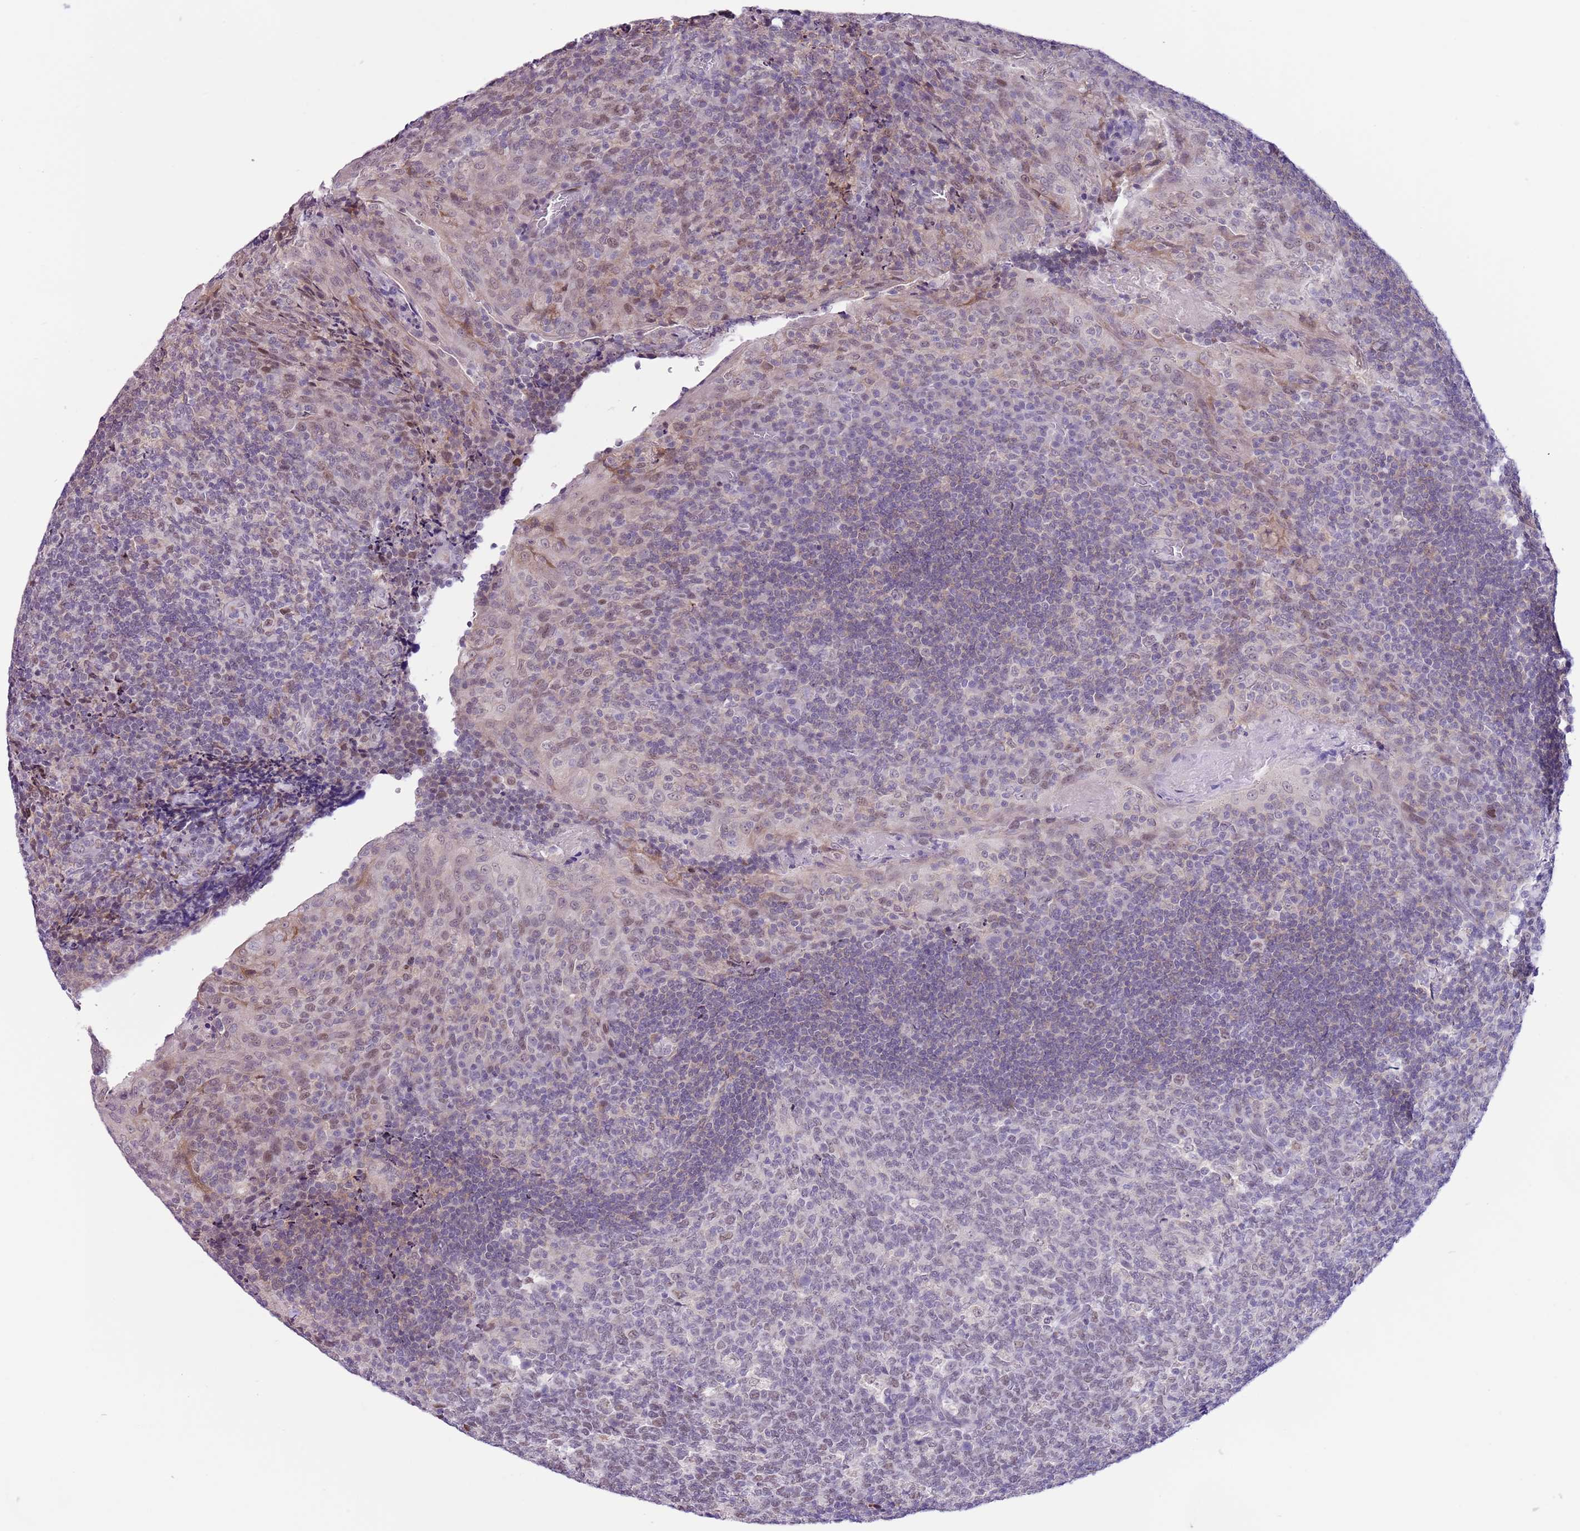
{"staining": {"intensity": "moderate", "quantity": "<25%", "location": "nuclear"}, "tissue": "tonsil", "cell_type": "Germinal center cells", "image_type": "normal", "snomed": [{"axis": "morphology", "description": "Normal tissue, NOS"}, {"axis": "topography", "description": "Tonsil"}], "caption": "Germinal center cells show low levels of moderate nuclear positivity in approximately <25% of cells in benign human tonsil.", "gene": "ZNF576", "patient": {"sex": "male", "age": 17}}